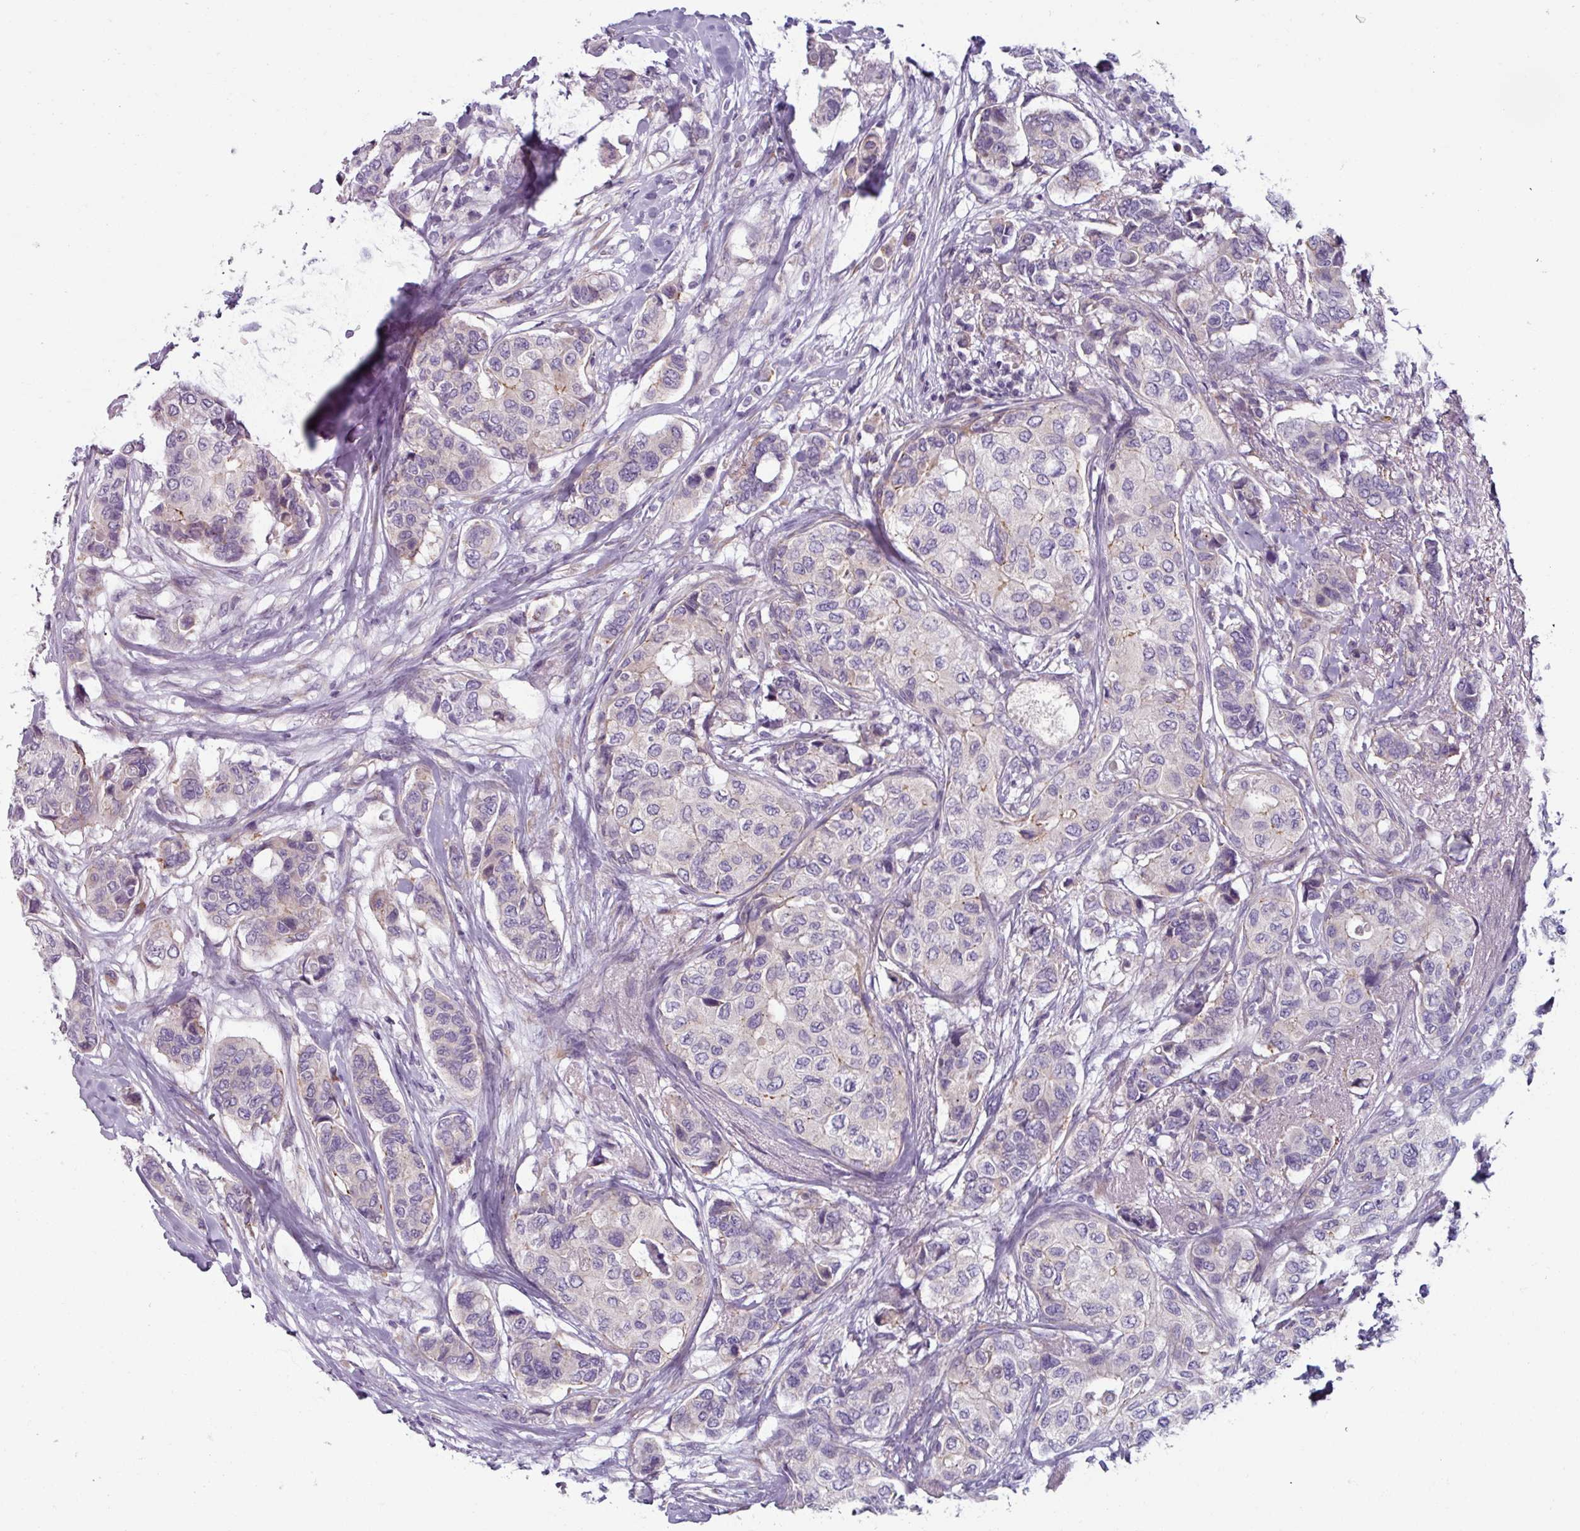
{"staining": {"intensity": "weak", "quantity": "<25%", "location": "cytoplasmic/membranous"}, "tissue": "breast cancer", "cell_type": "Tumor cells", "image_type": "cancer", "snomed": [{"axis": "morphology", "description": "Lobular carcinoma"}, {"axis": "topography", "description": "Breast"}], "caption": "Immunohistochemistry of breast lobular carcinoma displays no positivity in tumor cells.", "gene": "SMIM11", "patient": {"sex": "female", "age": 51}}